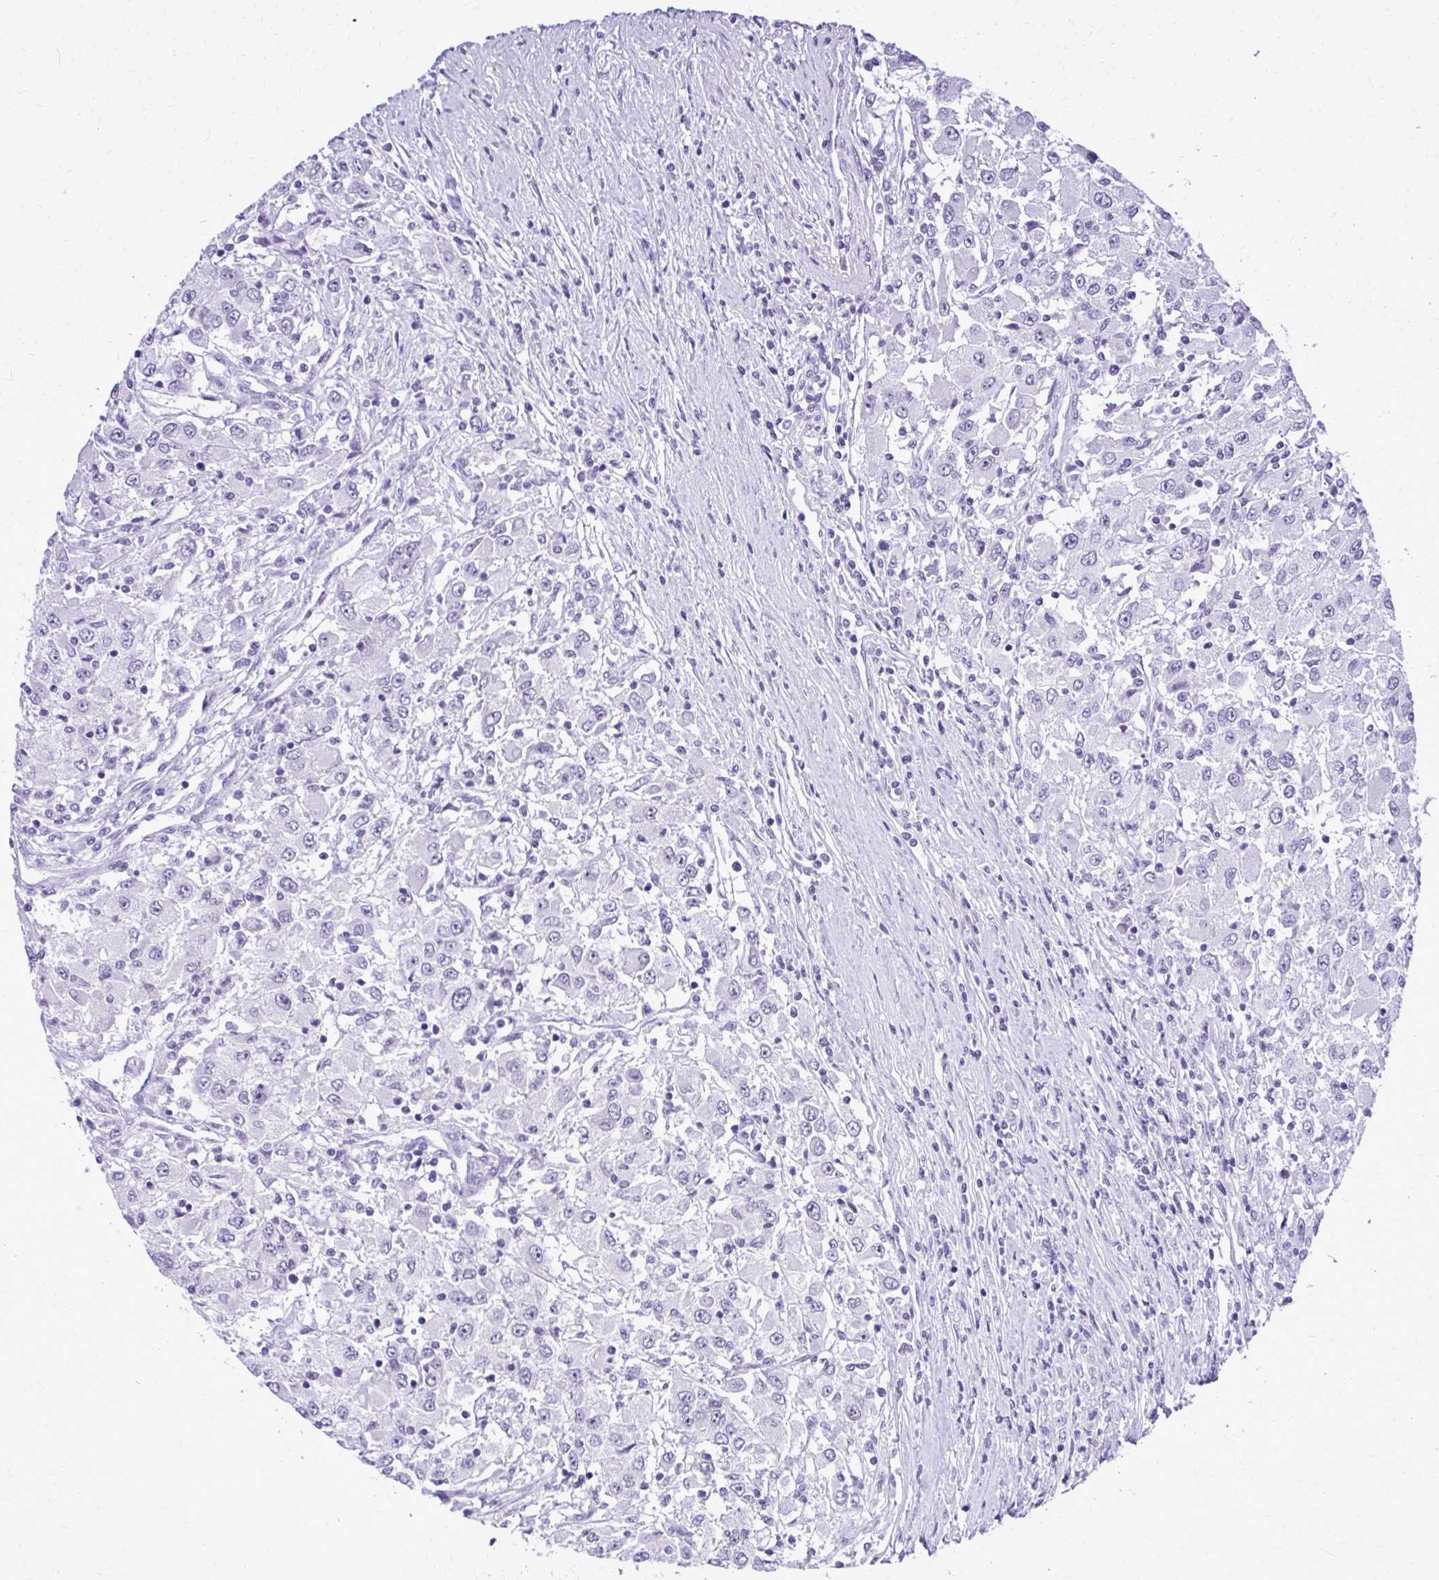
{"staining": {"intensity": "negative", "quantity": "none", "location": "none"}, "tissue": "renal cancer", "cell_type": "Tumor cells", "image_type": "cancer", "snomed": [{"axis": "morphology", "description": "Adenocarcinoma, NOS"}, {"axis": "topography", "description": "Kidney"}], "caption": "High magnification brightfield microscopy of adenocarcinoma (renal) stained with DAB (3,3'-diaminobenzidine) (brown) and counterstained with hematoxylin (blue): tumor cells show no significant positivity. Nuclei are stained in blue.", "gene": "RASL11B", "patient": {"sex": "female", "age": 67}}